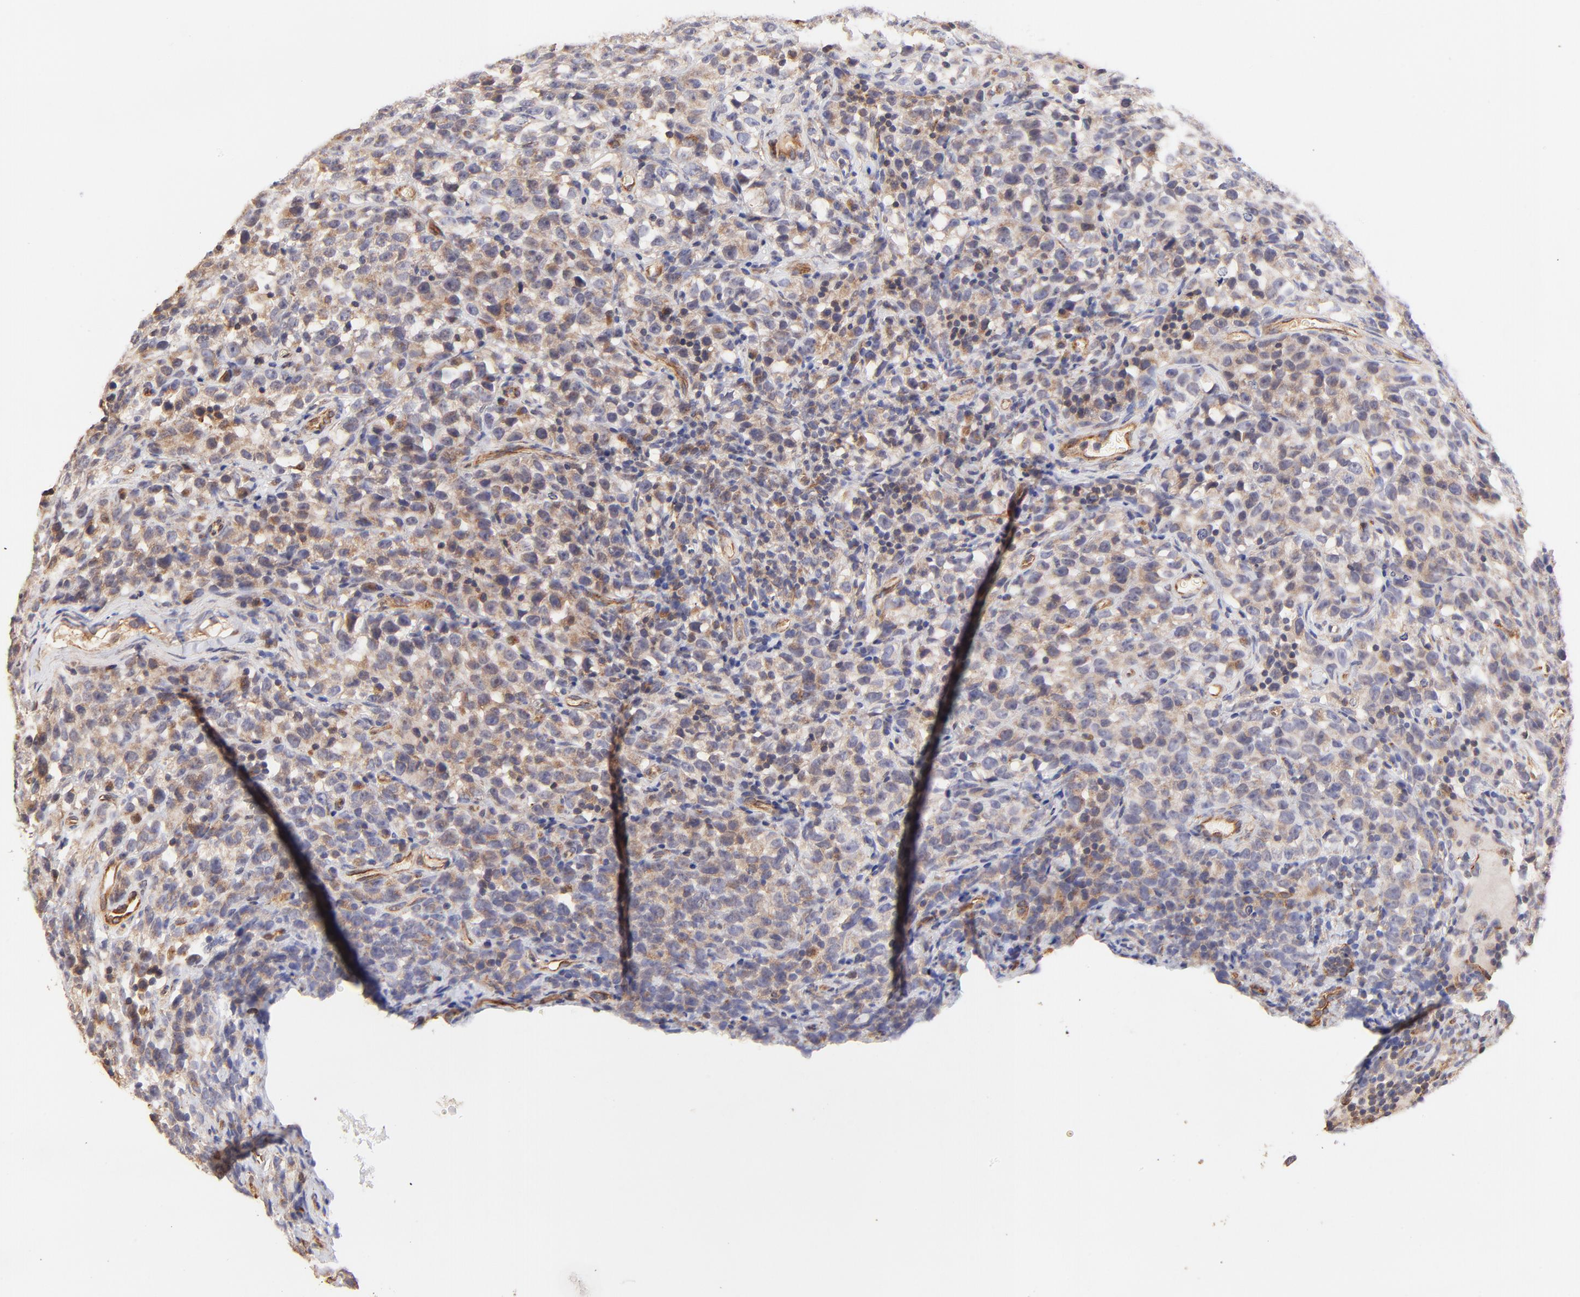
{"staining": {"intensity": "weak", "quantity": "25%-75%", "location": "cytoplasmic/membranous"}, "tissue": "testis cancer", "cell_type": "Tumor cells", "image_type": "cancer", "snomed": [{"axis": "morphology", "description": "Seminoma, NOS"}, {"axis": "topography", "description": "Testis"}], "caption": "Immunohistochemical staining of human testis cancer displays weak cytoplasmic/membranous protein expression in approximately 25%-75% of tumor cells.", "gene": "TNFAIP3", "patient": {"sex": "male", "age": 25}}